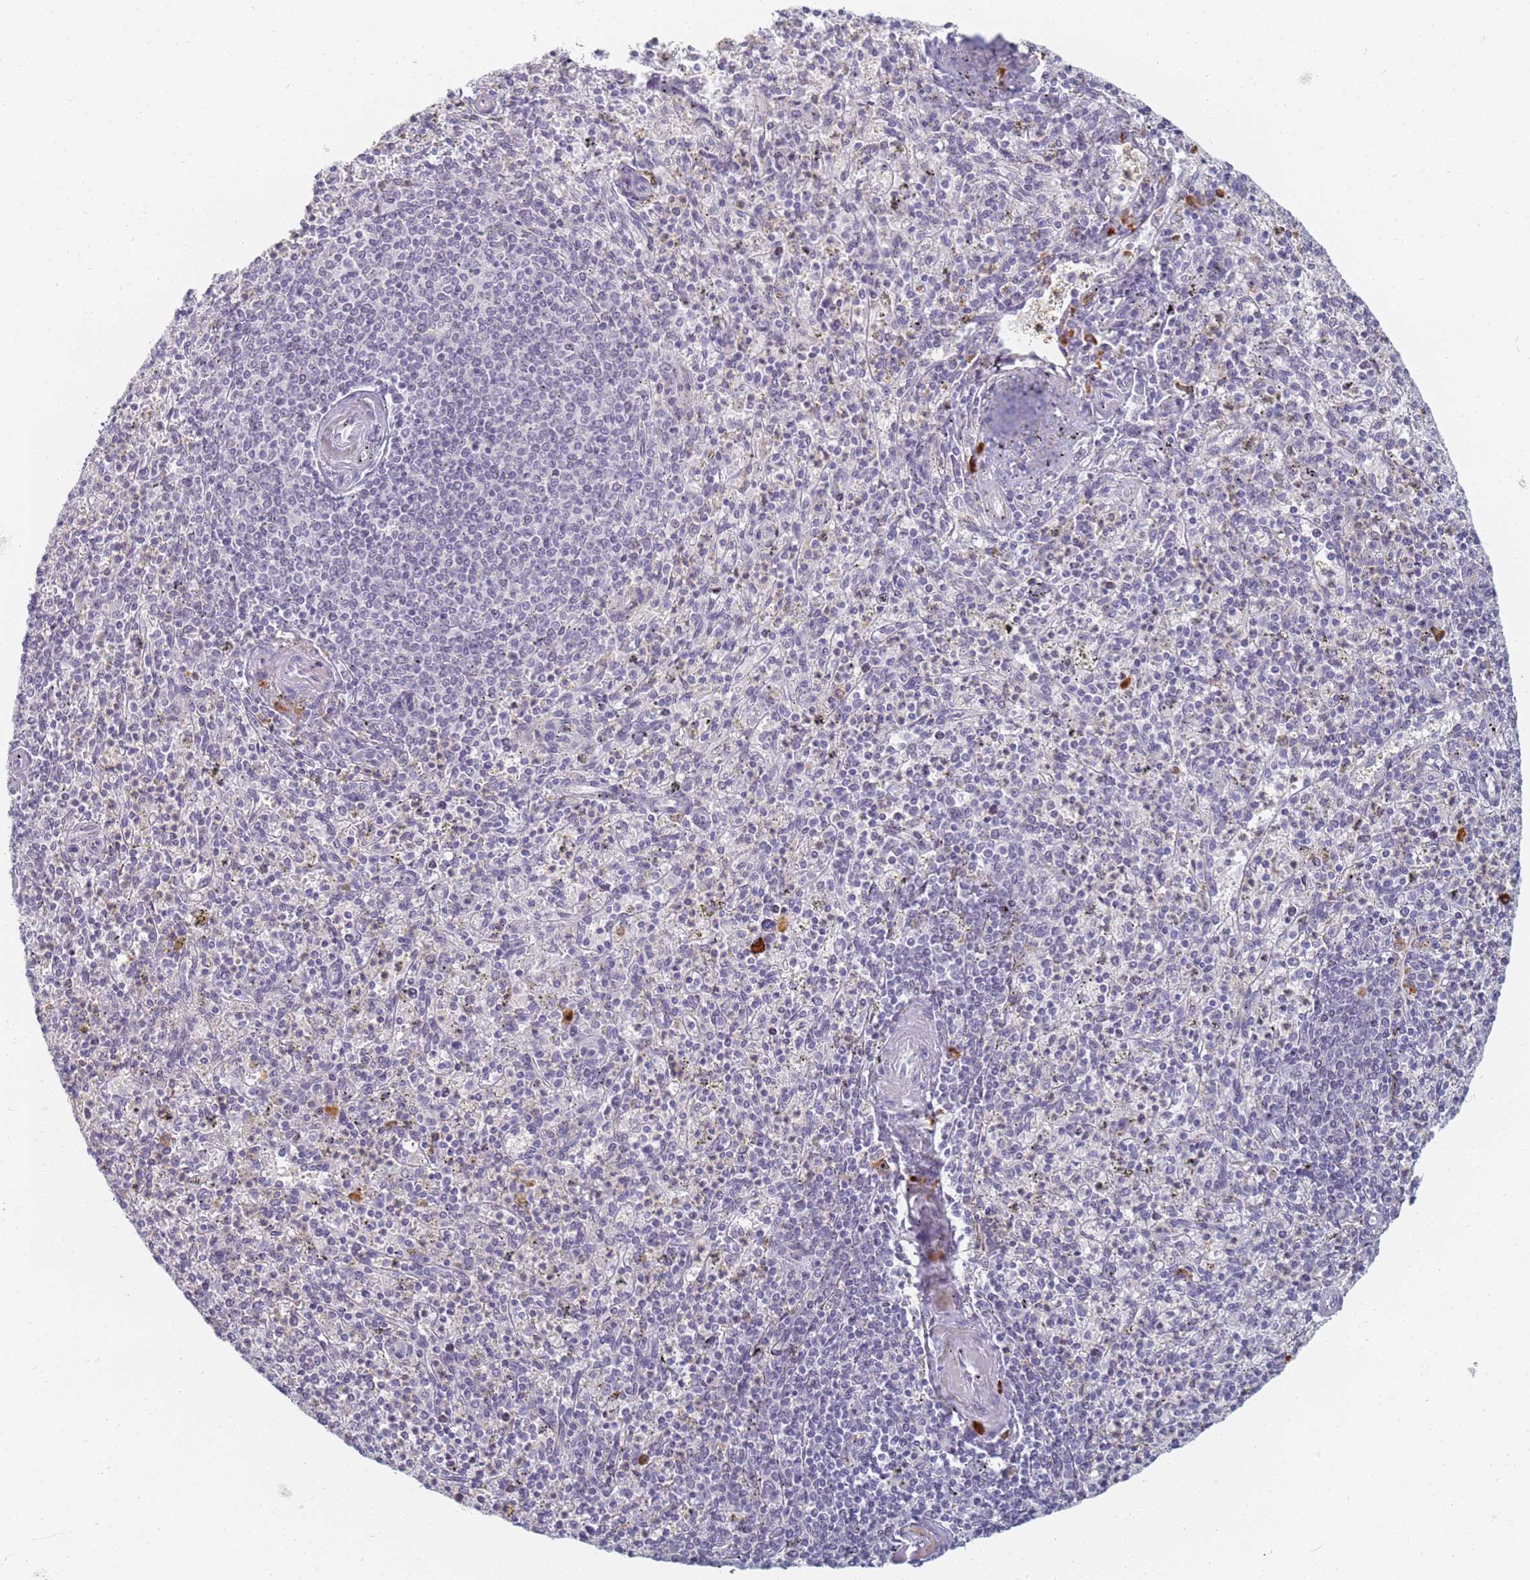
{"staining": {"intensity": "negative", "quantity": "none", "location": "none"}, "tissue": "spleen", "cell_type": "Cells in red pulp", "image_type": "normal", "snomed": [{"axis": "morphology", "description": "Normal tissue, NOS"}, {"axis": "topography", "description": "Spleen"}], "caption": "This photomicrograph is of unremarkable spleen stained with IHC to label a protein in brown with the nuclei are counter-stained blue. There is no expression in cells in red pulp.", "gene": "SLC38A9", "patient": {"sex": "male", "age": 72}}